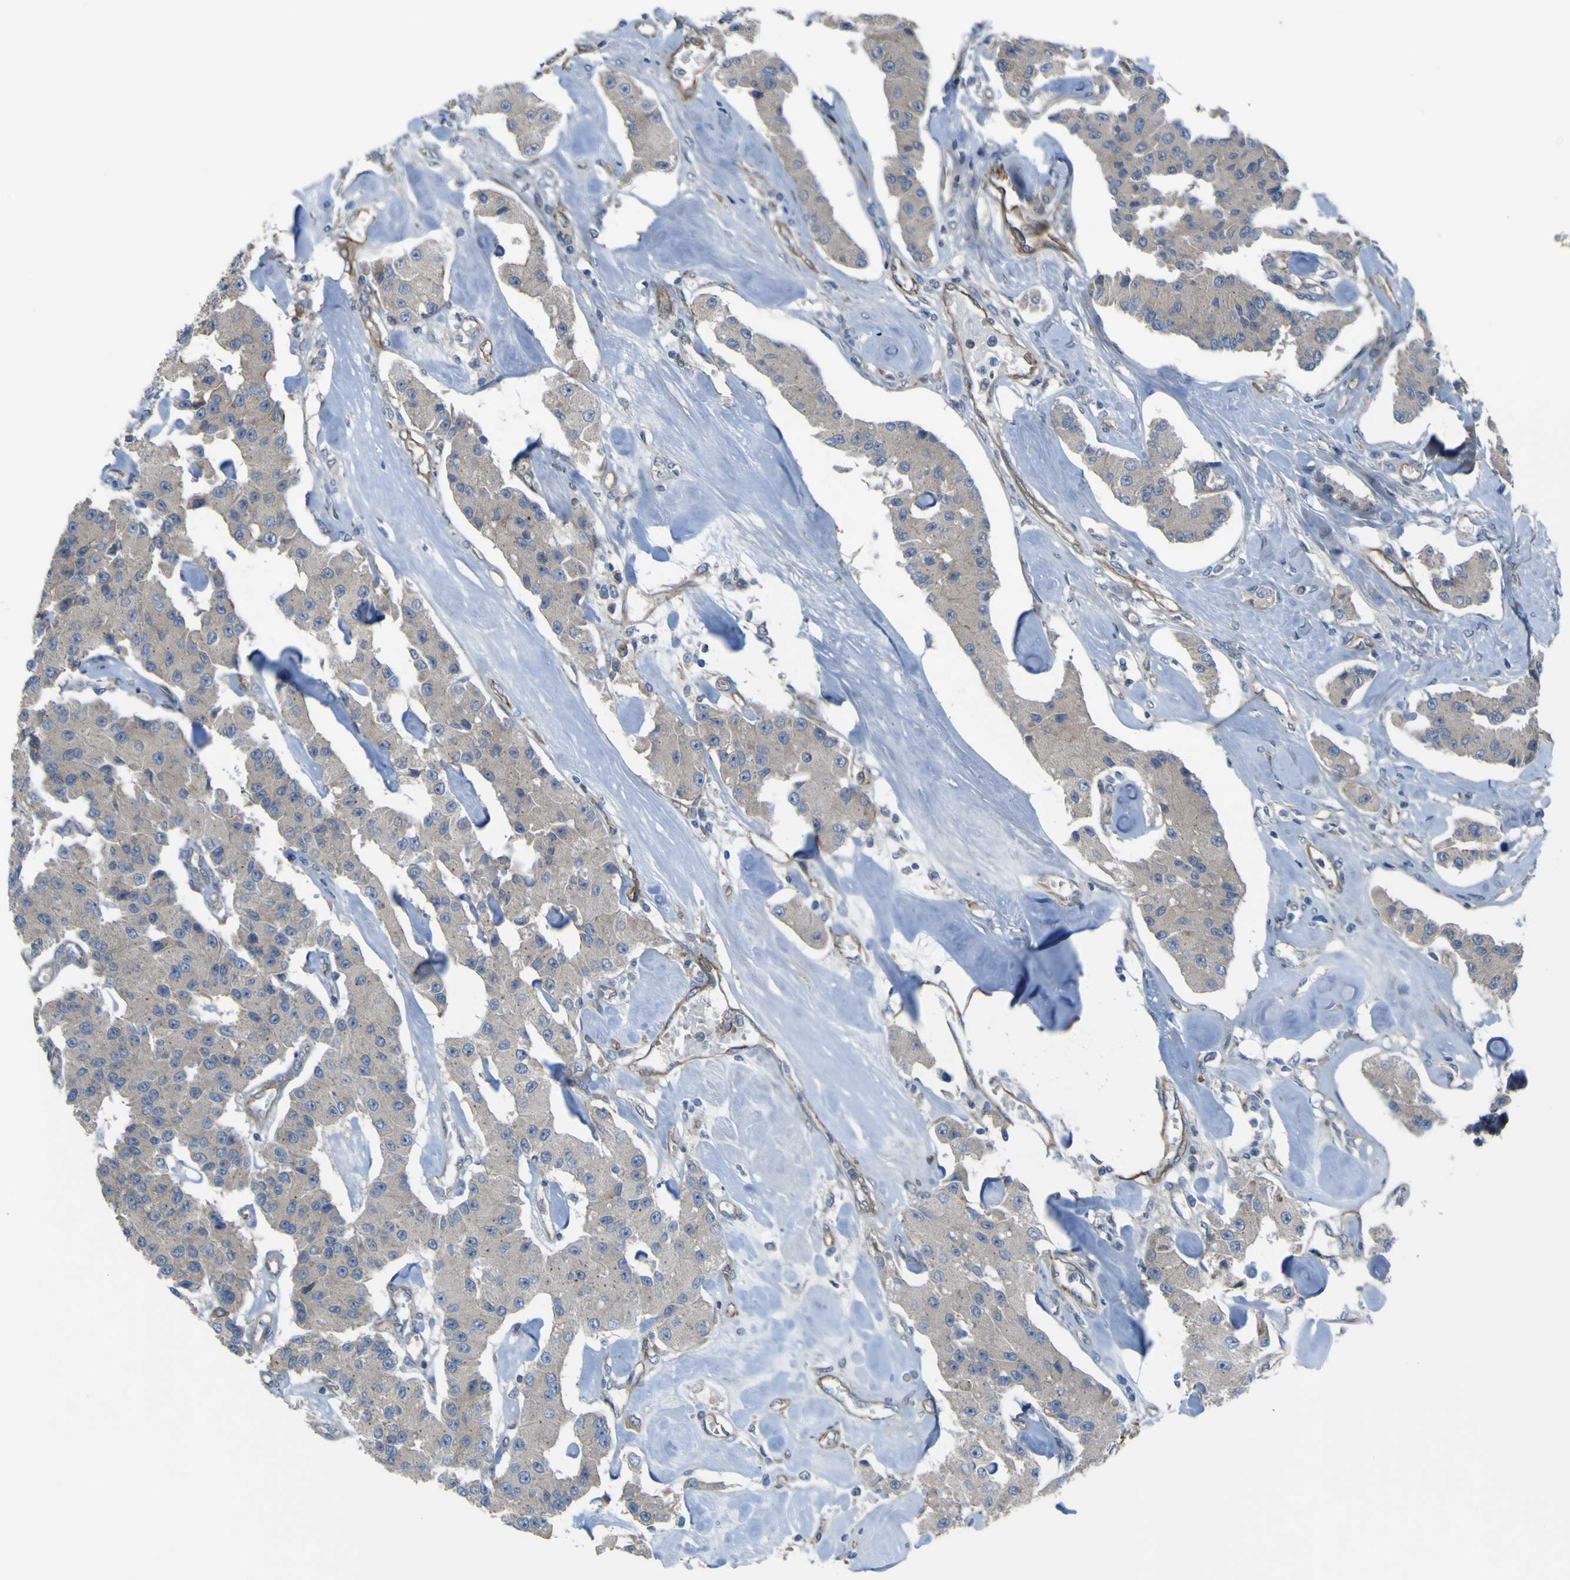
{"staining": {"intensity": "negative", "quantity": "none", "location": "none"}, "tissue": "carcinoid", "cell_type": "Tumor cells", "image_type": "cancer", "snomed": [{"axis": "morphology", "description": "Carcinoid, malignant, NOS"}, {"axis": "topography", "description": "Pancreas"}], "caption": "A high-resolution image shows immunohistochemistry (IHC) staining of malignant carcinoid, which displays no significant expression in tumor cells.", "gene": "FBXO30", "patient": {"sex": "male", "age": 41}}